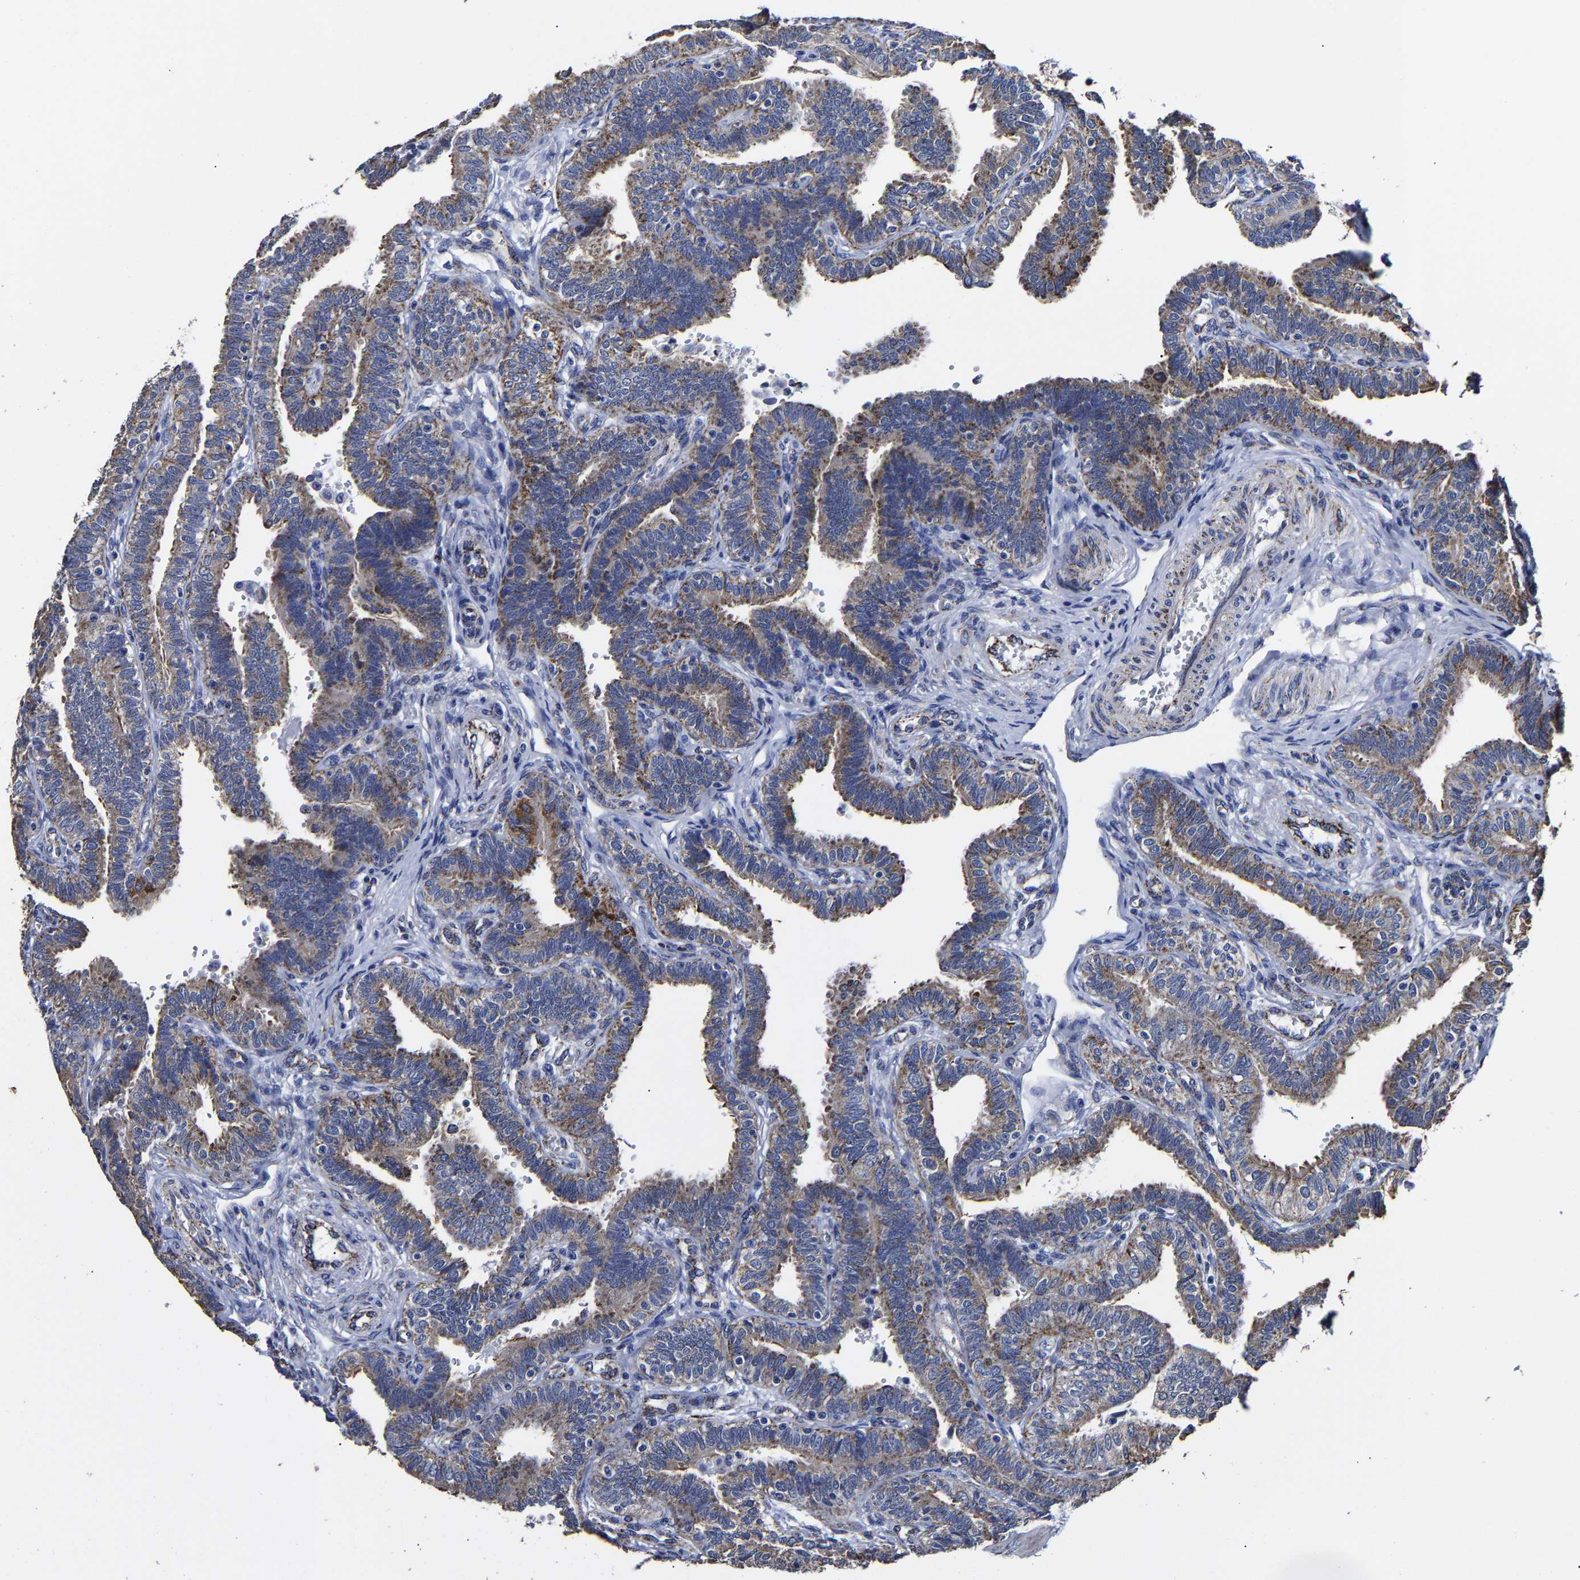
{"staining": {"intensity": "moderate", "quantity": ">75%", "location": "cytoplasmic/membranous"}, "tissue": "fallopian tube", "cell_type": "Glandular cells", "image_type": "normal", "snomed": [{"axis": "morphology", "description": "Normal tissue, NOS"}, {"axis": "topography", "description": "Fallopian tube"}, {"axis": "topography", "description": "Placenta"}], "caption": "Immunohistochemistry (IHC) of unremarkable human fallopian tube exhibits medium levels of moderate cytoplasmic/membranous expression in about >75% of glandular cells. (IHC, brightfield microscopy, high magnification).", "gene": "AASS", "patient": {"sex": "female", "age": 34}}